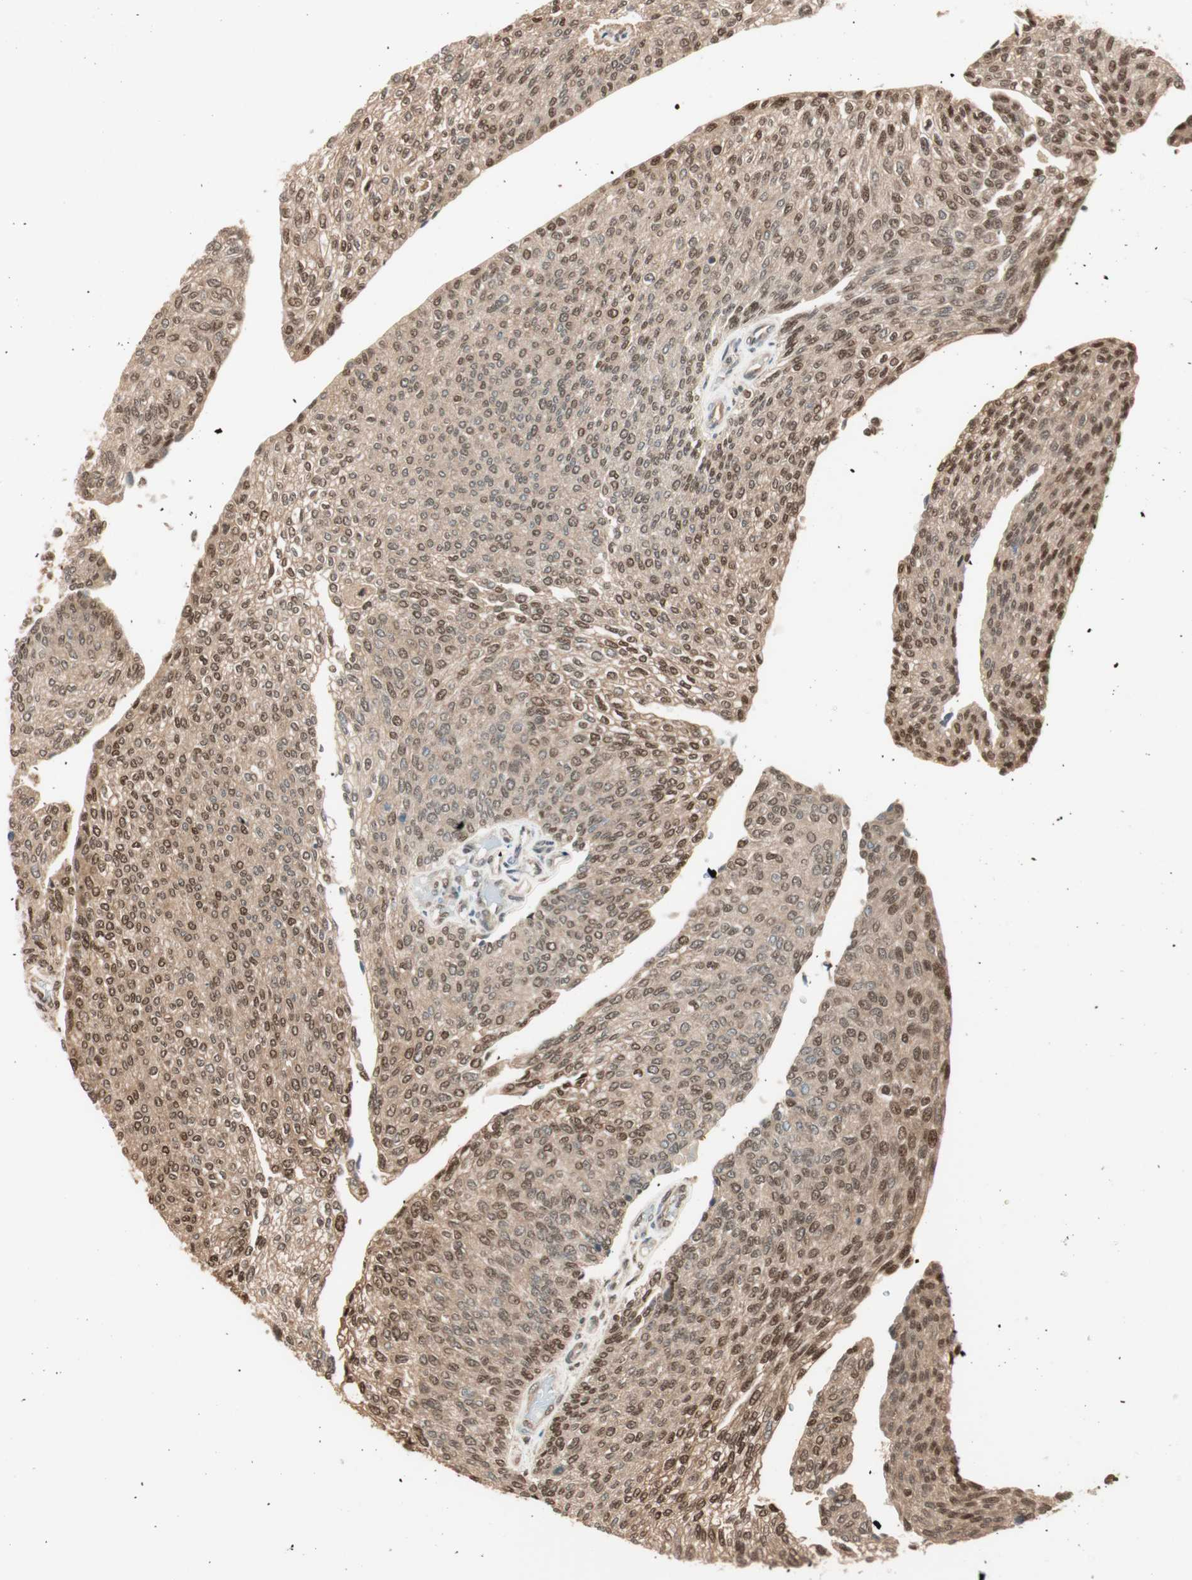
{"staining": {"intensity": "strong", "quantity": ">75%", "location": "cytoplasmic/membranous,nuclear"}, "tissue": "urothelial cancer", "cell_type": "Tumor cells", "image_type": "cancer", "snomed": [{"axis": "morphology", "description": "Urothelial carcinoma, Low grade"}, {"axis": "topography", "description": "Urinary bladder"}], "caption": "Urothelial cancer stained with DAB (3,3'-diaminobenzidine) IHC displays high levels of strong cytoplasmic/membranous and nuclear expression in about >75% of tumor cells. (Stains: DAB (3,3'-diaminobenzidine) in brown, nuclei in blue, Microscopy: brightfield microscopy at high magnification).", "gene": "ZNF443", "patient": {"sex": "female", "age": 79}}